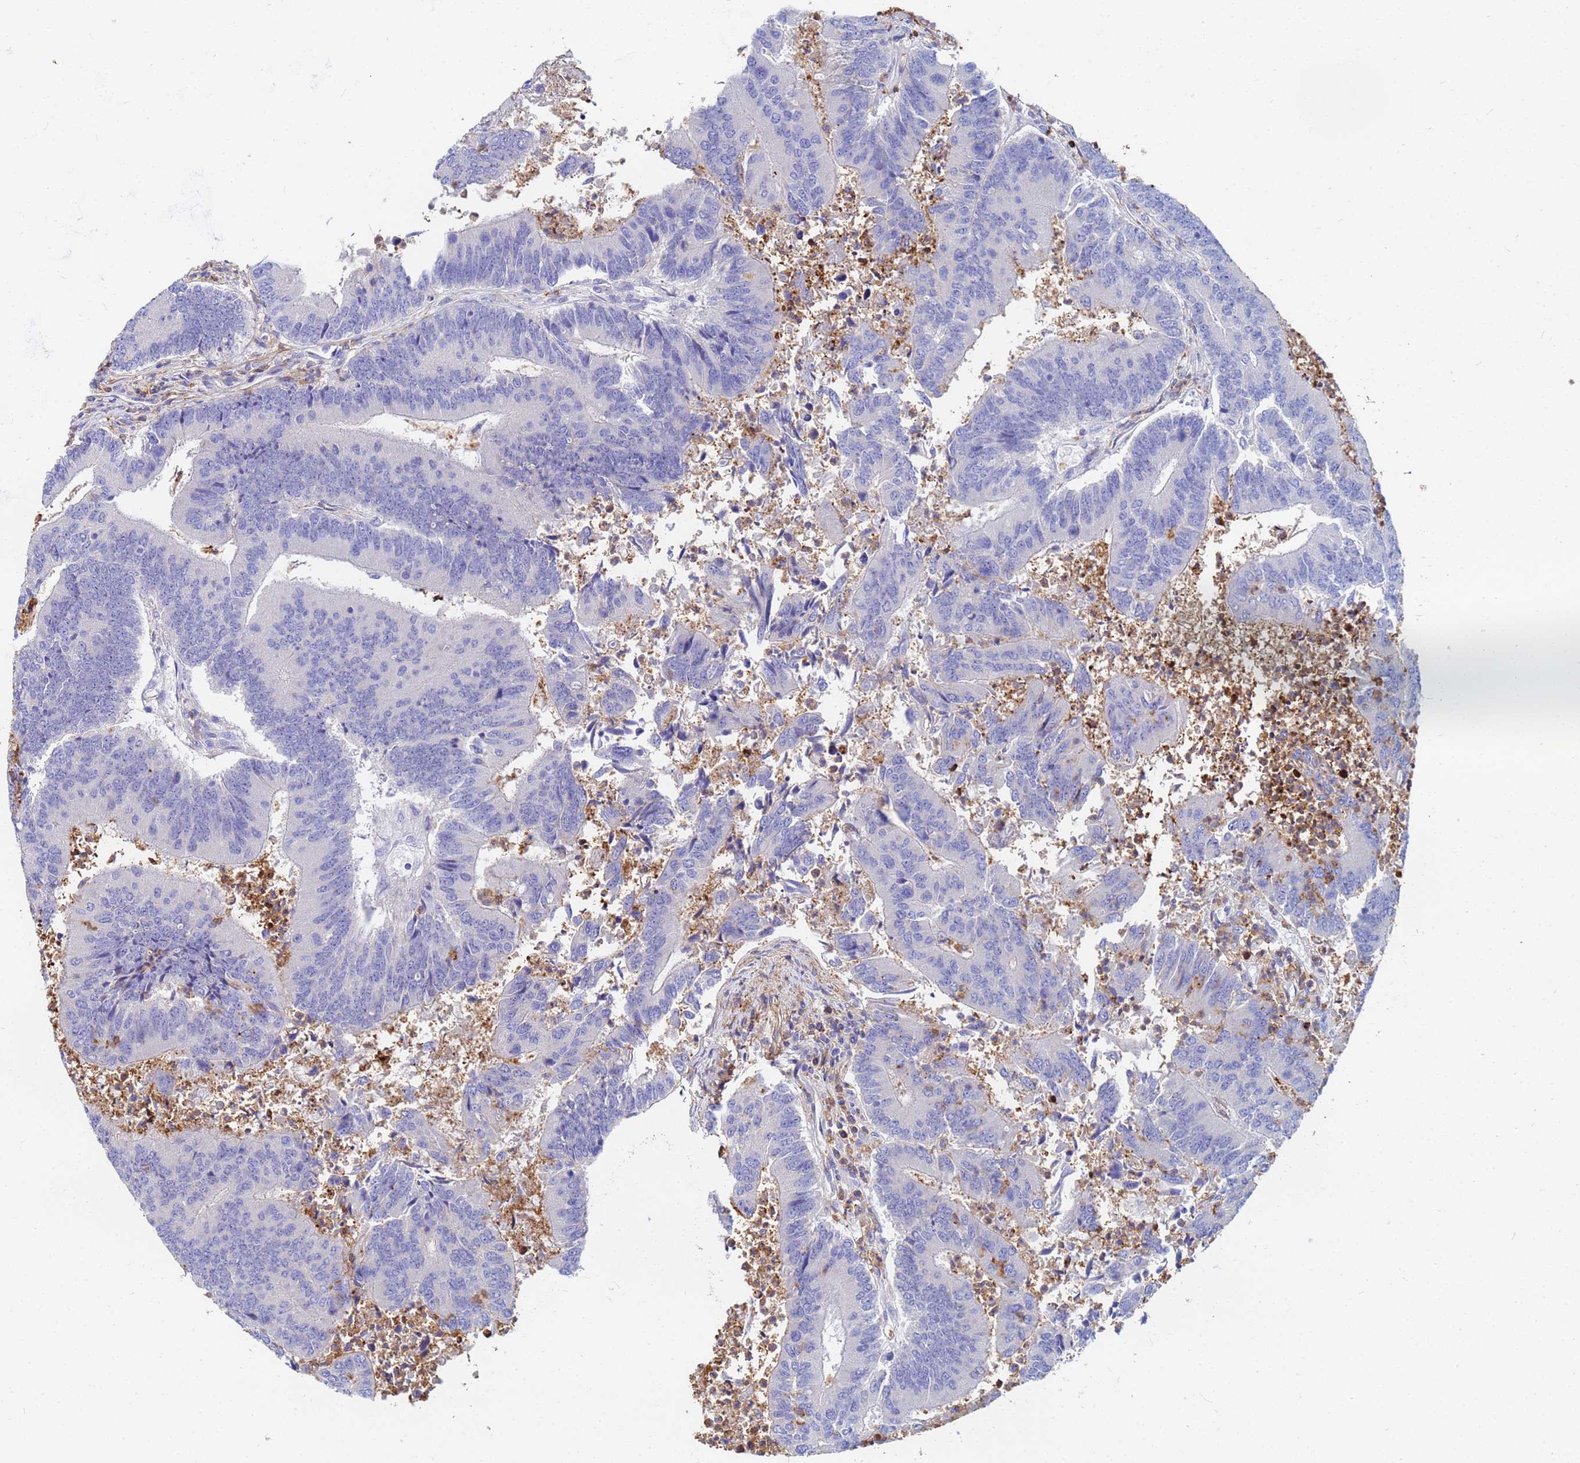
{"staining": {"intensity": "negative", "quantity": "none", "location": "none"}, "tissue": "colorectal cancer", "cell_type": "Tumor cells", "image_type": "cancer", "snomed": [{"axis": "morphology", "description": "Adenocarcinoma, NOS"}, {"axis": "topography", "description": "Colon"}], "caption": "DAB (3,3'-diaminobenzidine) immunohistochemical staining of adenocarcinoma (colorectal) demonstrates no significant expression in tumor cells.", "gene": "BASP1", "patient": {"sex": "female", "age": 67}}